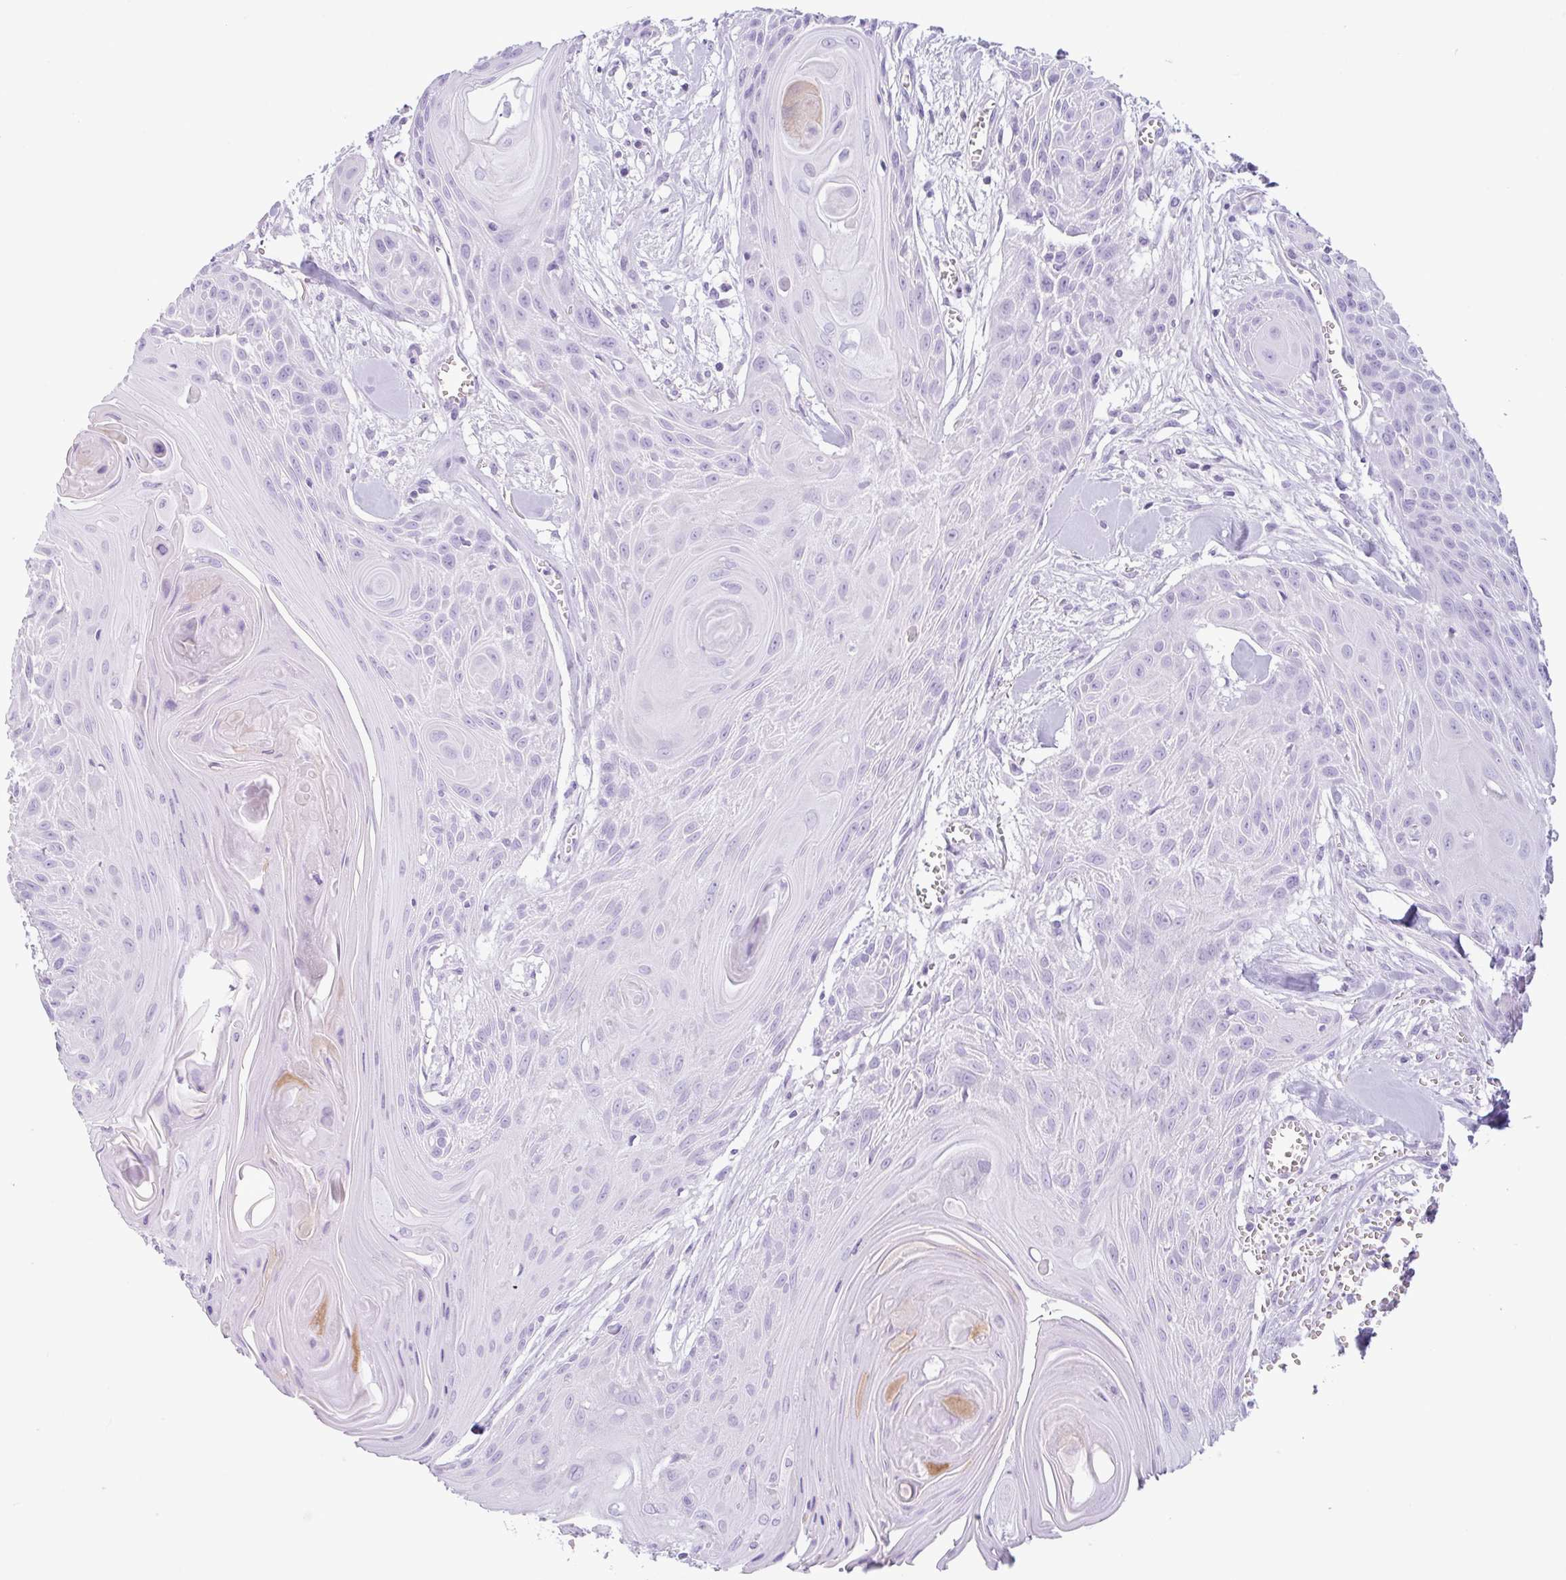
{"staining": {"intensity": "negative", "quantity": "none", "location": "none"}, "tissue": "head and neck cancer", "cell_type": "Tumor cells", "image_type": "cancer", "snomed": [{"axis": "morphology", "description": "Squamous cell carcinoma, NOS"}, {"axis": "topography", "description": "Lymph node"}, {"axis": "topography", "description": "Salivary gland"}, {"axis": "topography", "description": "Head-Neck"}], "caption": "Head and neck cancer (squamous cell carcinoma) was stained to show a protein in brown. There is no significant staining in tumor cells. (Brightfield microscopy of DAB (3,3'-diaminobenzidine) IHC at high magnification).", "gene": "CTSE", "patient": {"sex": "female", "age": 74}}